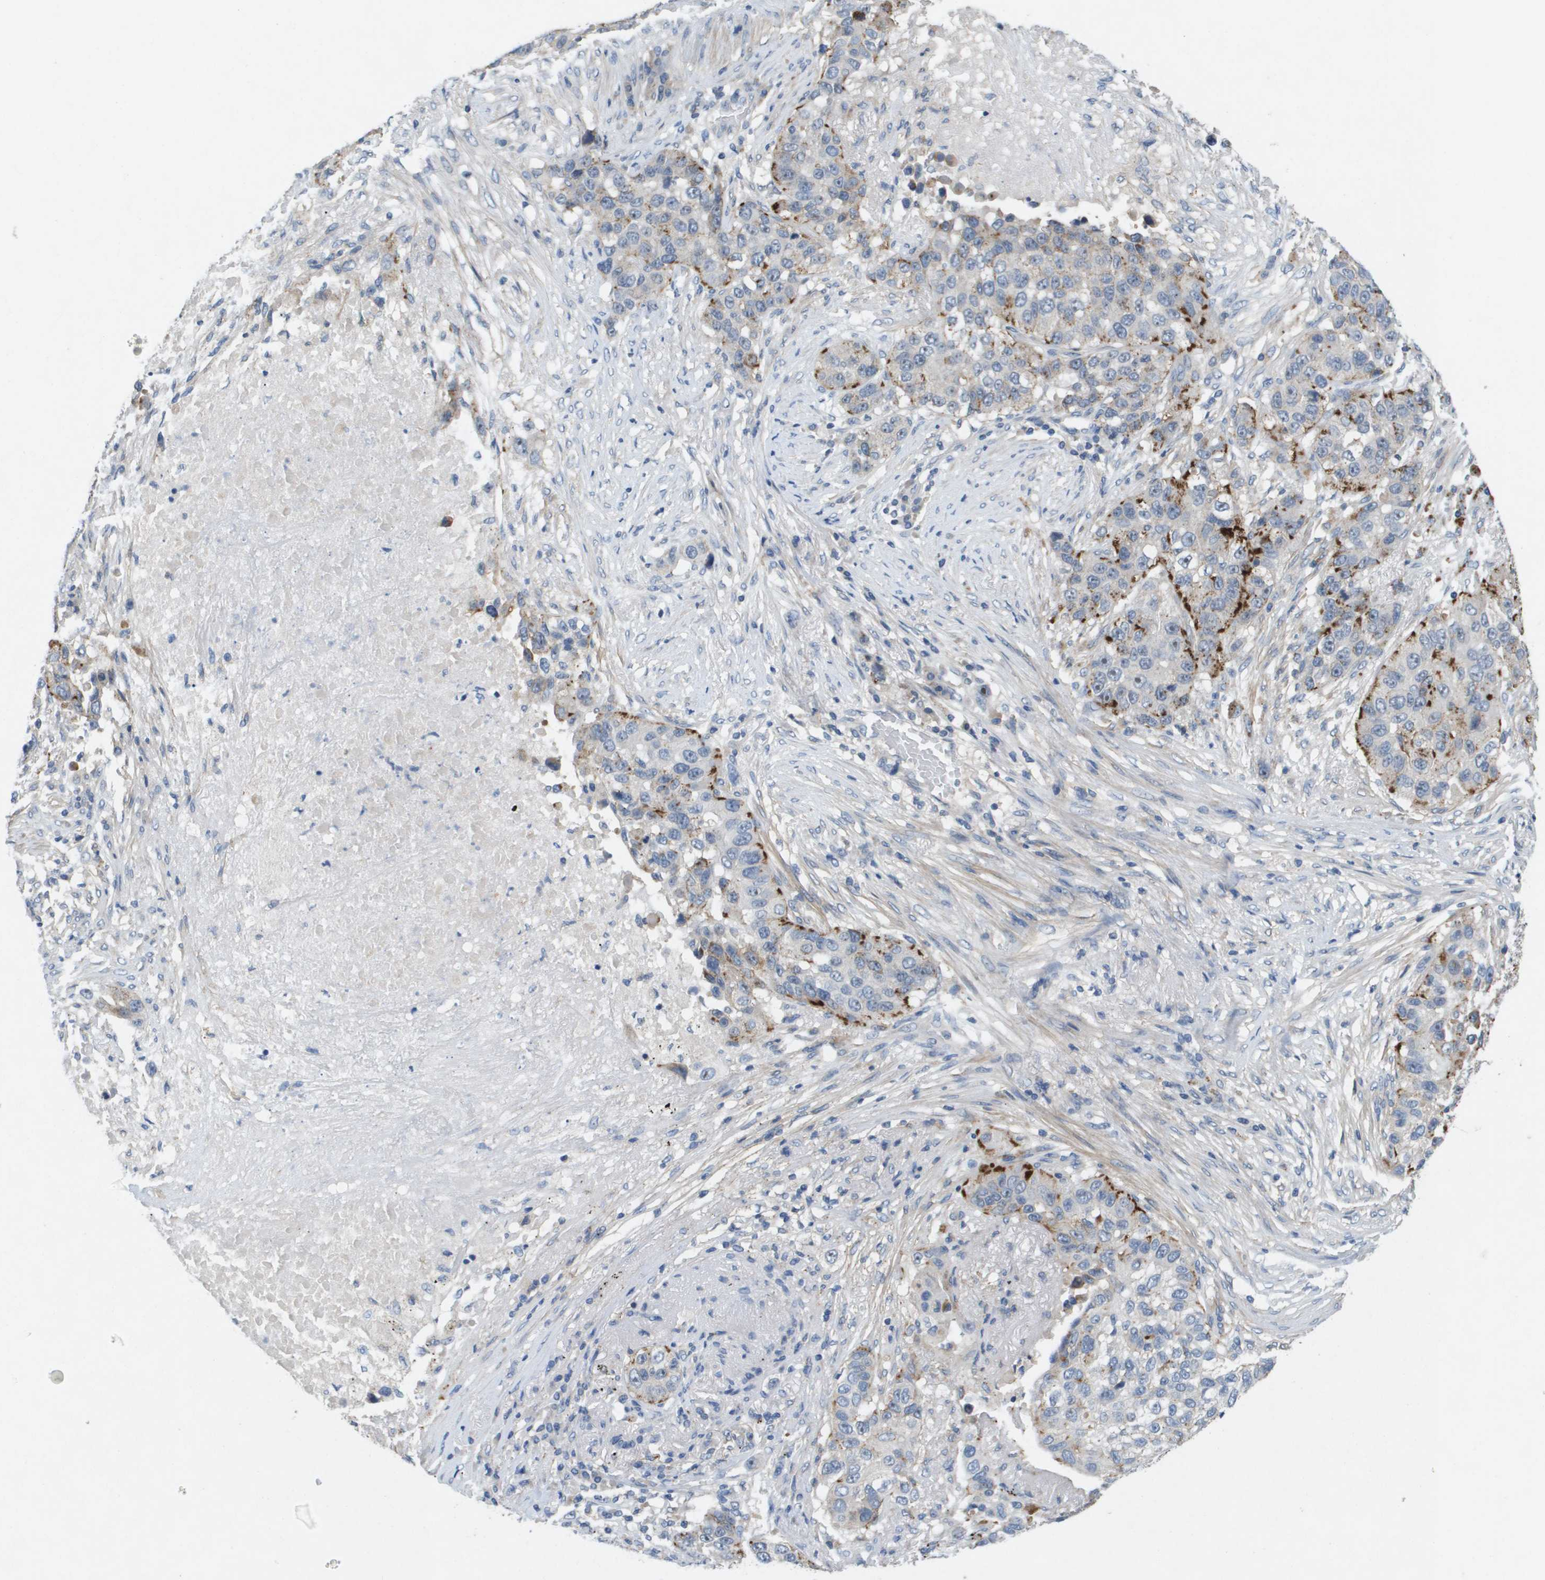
{"staining": {"intensity": "moderate", "quantity": "<25%", "location": "cytoplasmic/membranous"}, "tissue": "lung cancer", "cell_type": "Tumor cells", "image_type": "cancer", "snomed": [{"axis": "morphology", "description": "Squamous cell carcinoma, NOS"}, {"axis": "topography", "description": "Lung"}], "caption": "Lung squamous cell carcinoma stained for a protein (brown) demonstrates moderate cytoplasmic/membranous positive positivity in approximately <25% of tumor cells.", "gene": "B3GNT5", "patient": {"sex": "male", "age": 57}}